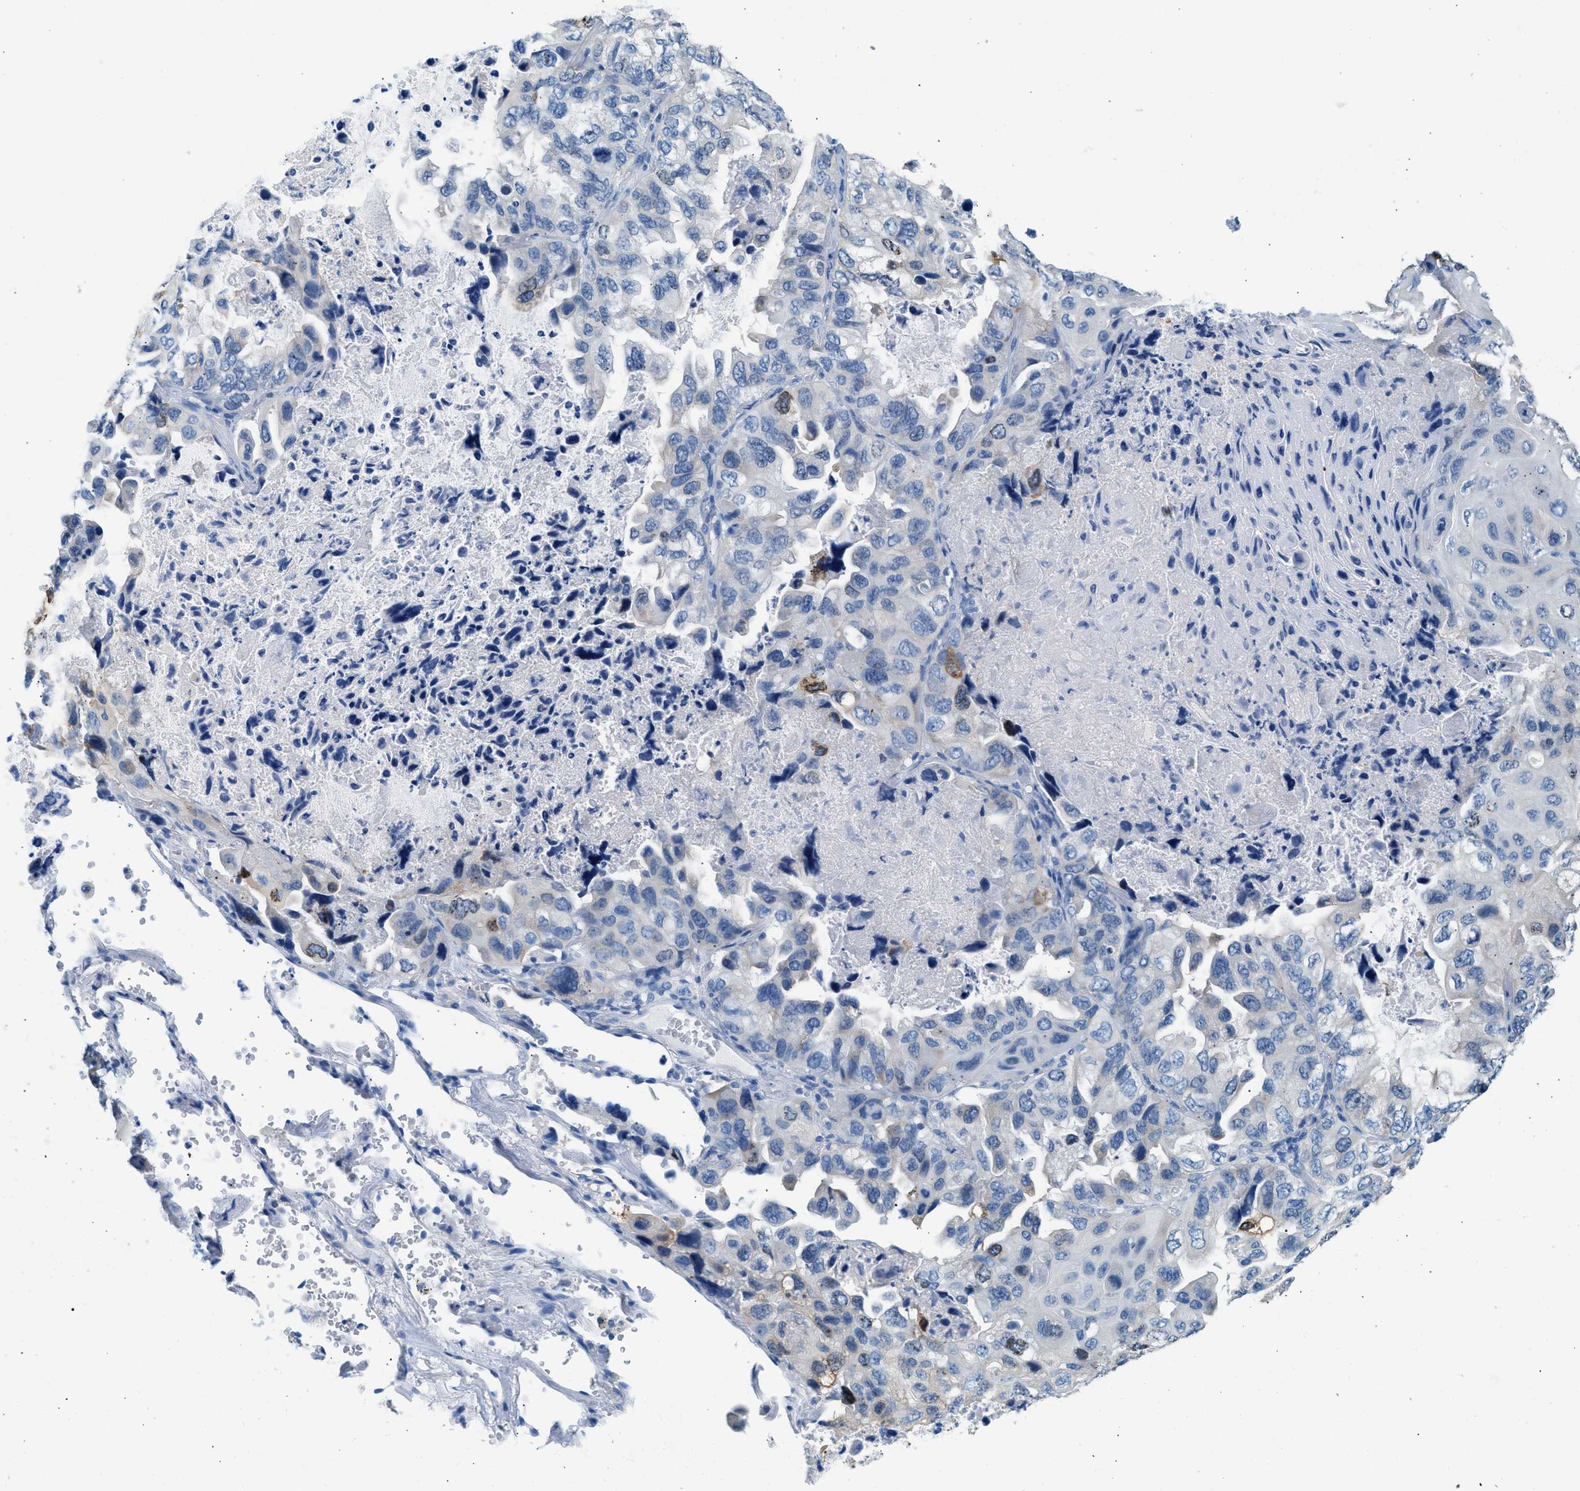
{"staining": {"intensity": "negative", "quantity": "none", "location": "none"}, "tissue": "lung cancer", "cell_type": "Tumor cells", "image_type": "cancer", "snomed": [{"axis": "morphology", "description": "Squamous cell carcinoma, NOS"}, {"axis": "topography", "description": "Lung"}], "caption": "Immunohistochemical staining of human lung cancer exhibits no significant positivity in tumor cells.", "gene": "SPAM1", "patient": {"sex": "female", "age": 73}}